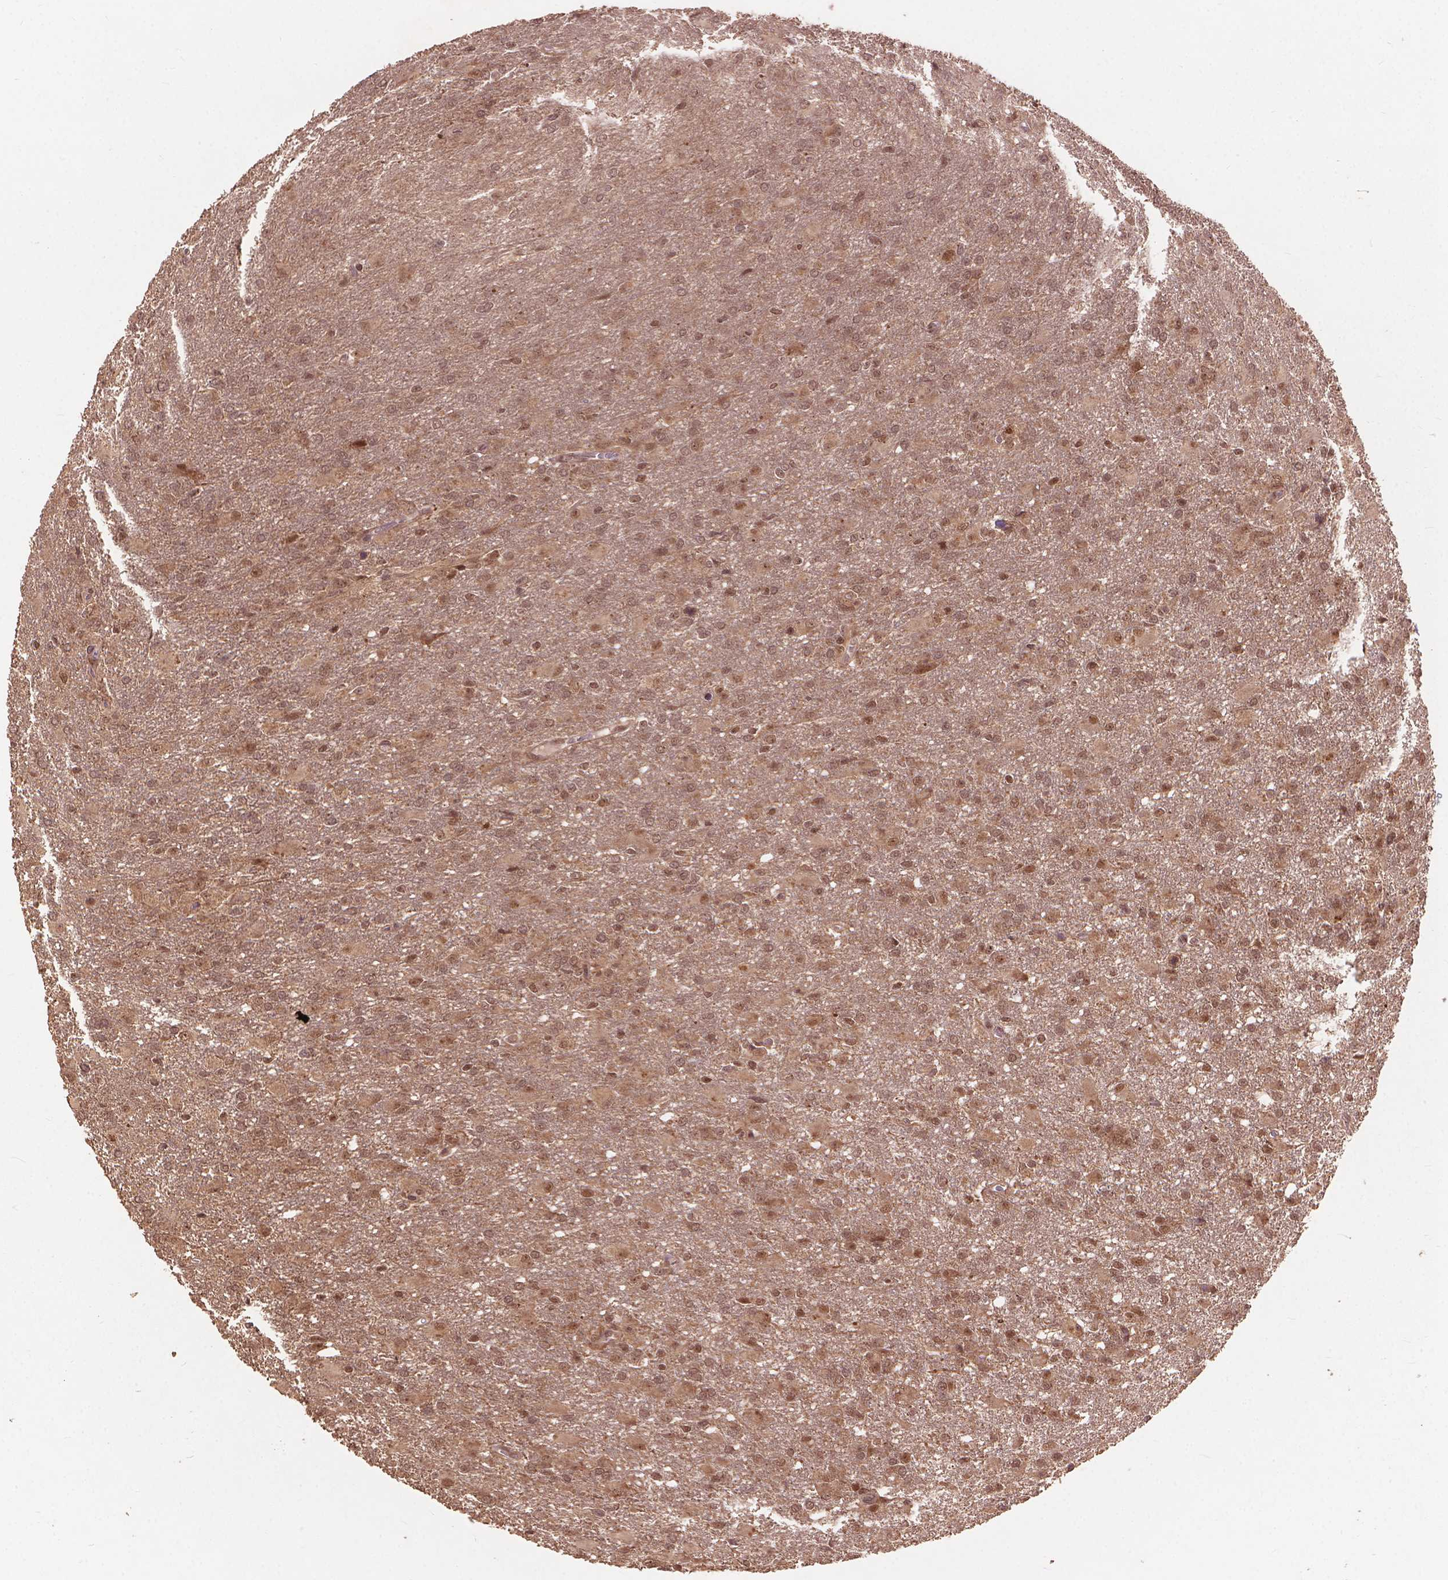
{"staining": {"intensity": "moderate", "quantity": ">75%", "location": "nuclear"}, "tissue": "glioma", "cell_type": "Tumor cells", "image_type": "cancer", "snomed": [{"axis": "morphology", "description": "Glioma, malignant, High grade"}, {"axis": "topography", "description": "Brain"}], "caption": "Immunohistochemistry of human high-grade glioma (malignant) reveals medium levels of moderate nuclear staining in approximately >75% of tumor cells.", "gene": "SSU72", "patient": {"sex": "male", "age": 68}}